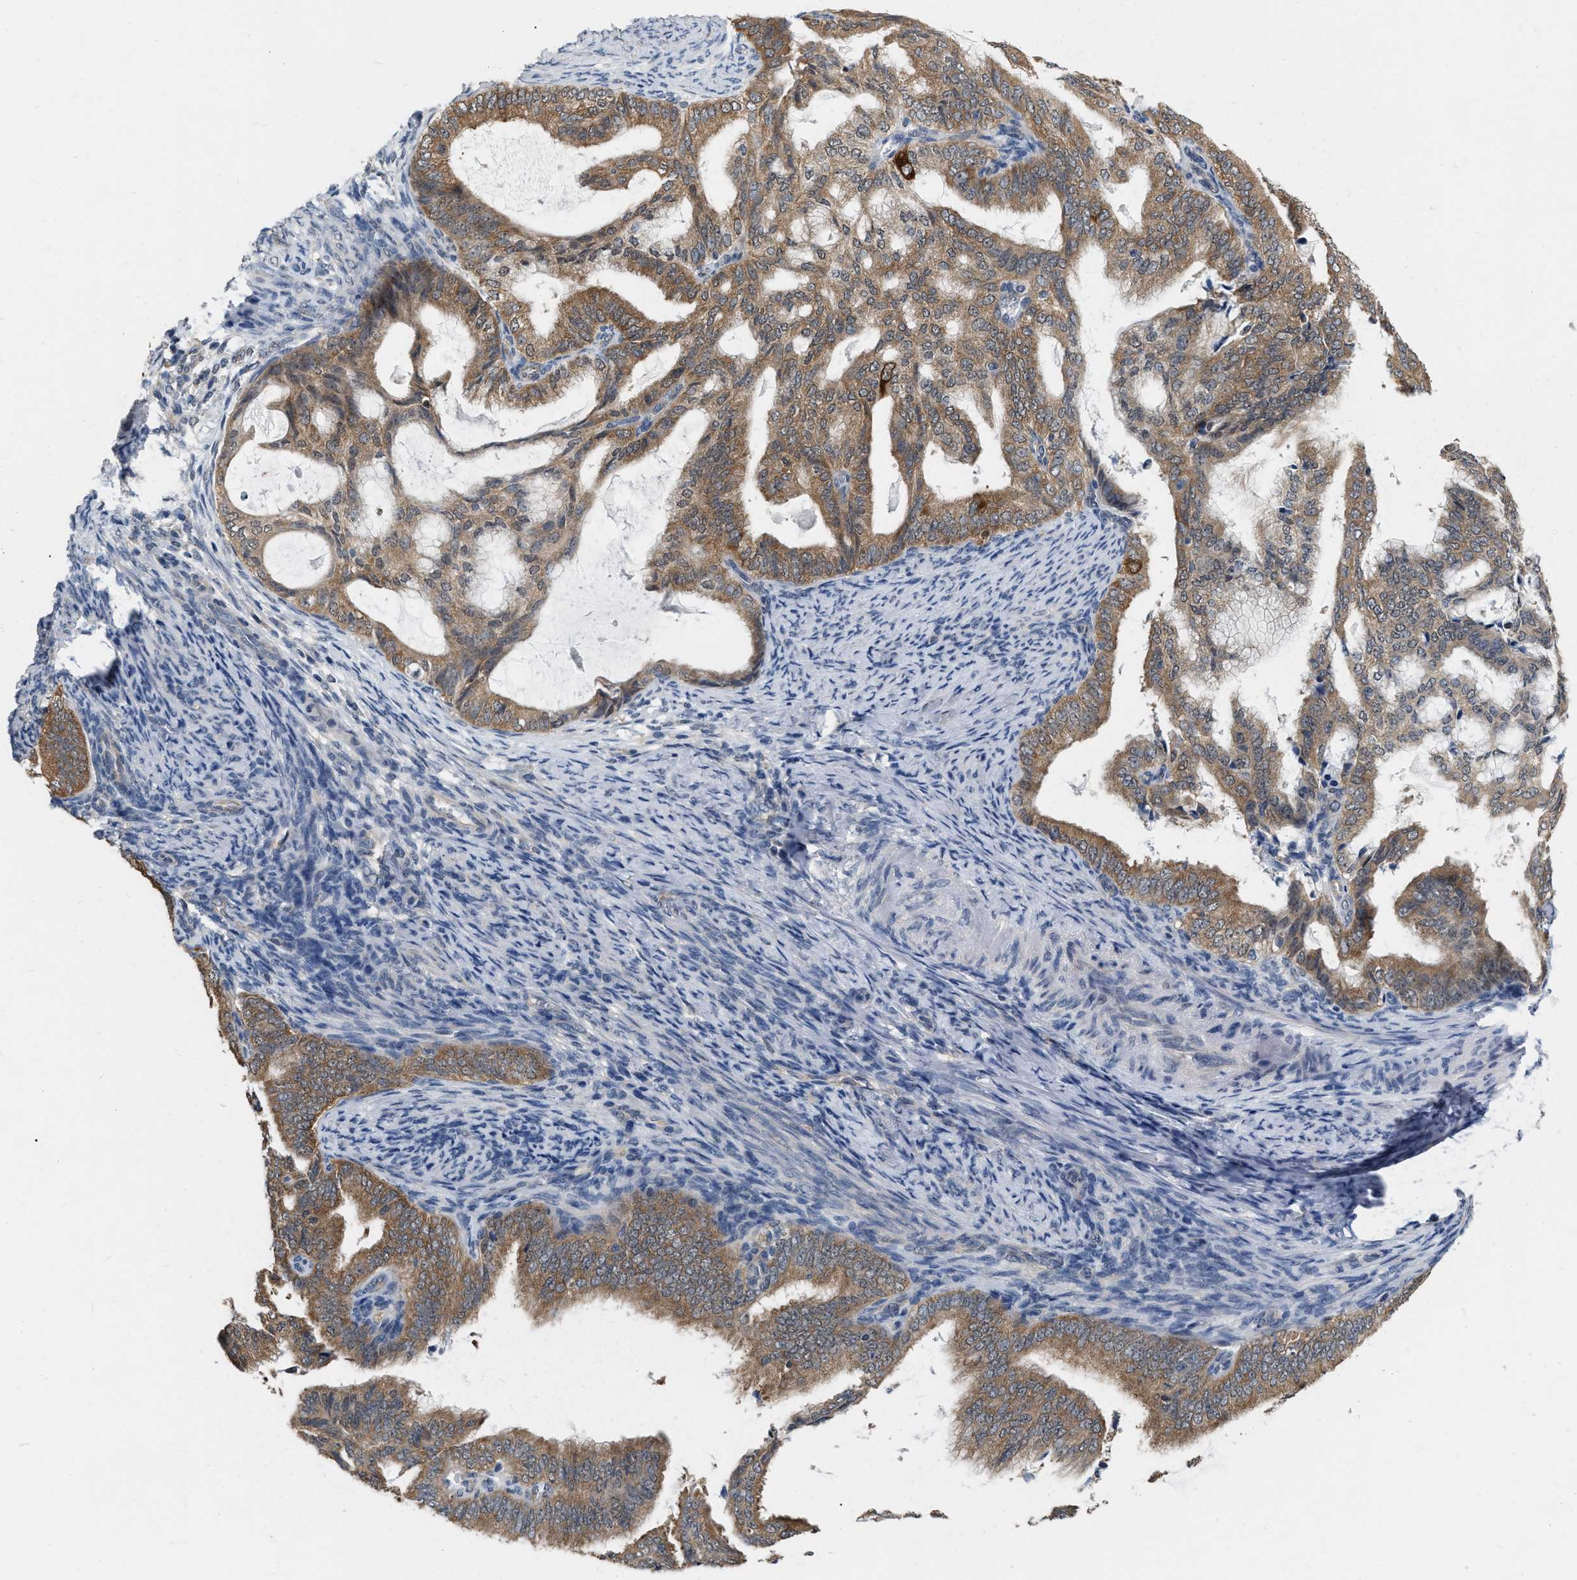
{"staining": {"intensity": "moderate", "quantity": ">75%", "location": "cytoplasmic/membranous"}, "tissue": "endometrial cancer", "cell_type": "Tumor cells", "image_type": "cancer", "snomed": [{"axis": "morphology", "description": "Adenocarcinoma, NOS"}, {"axis": "topography", "description": "Endometrium"}], "caption": "About >75% of tumor cells in human endometrial cancer reveal moderate cytoplasmic/membranous protein expression as visualized by brown immunohistochemical staining.", "gene": "RUVBL1", "patient": {"sex": "female", "age": 58}}